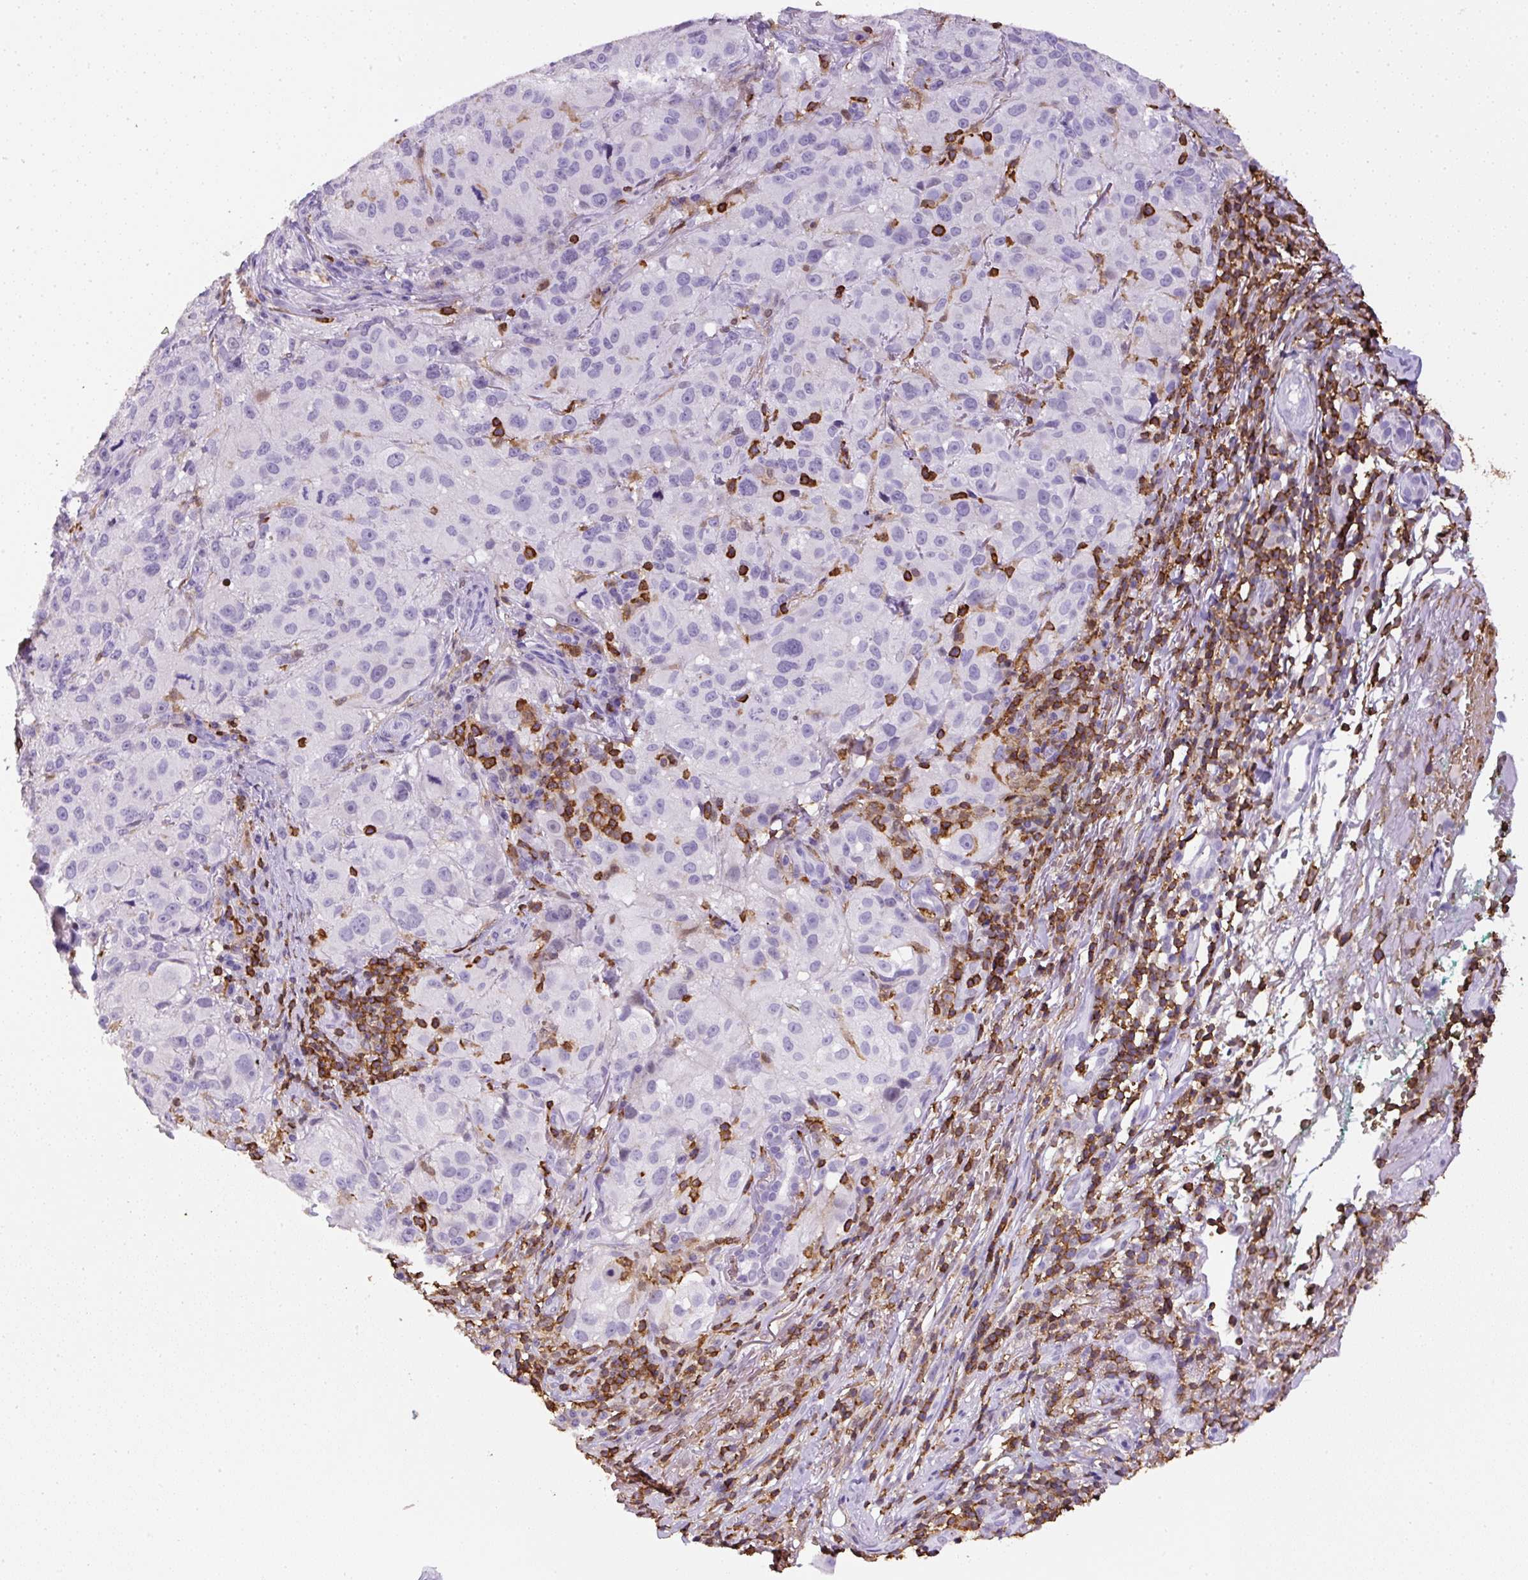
{"staining": {"intensity": "negative", "quantity": "none", "location": "none"}, "tissue": "melanoma", "cell_type": "Tumor cells", "image_type": "cancer", "snomed": [{"axis": "morphology", "description": "Necrosis, NOS"}, {"axis": "morphology", "description": "Malignant melanoma, NOS"}, {"axis": "topography", "description": "Skin"}], "caption": "Micrograph shows no significant protein staining in tumor cells of malignant melanoma. (DAB immunohistochemistry (IHC) visualized using brightfield microscopy, high magnification).", "gene": "FAM228B", "patient": {"sex": "female", "age": 87}}